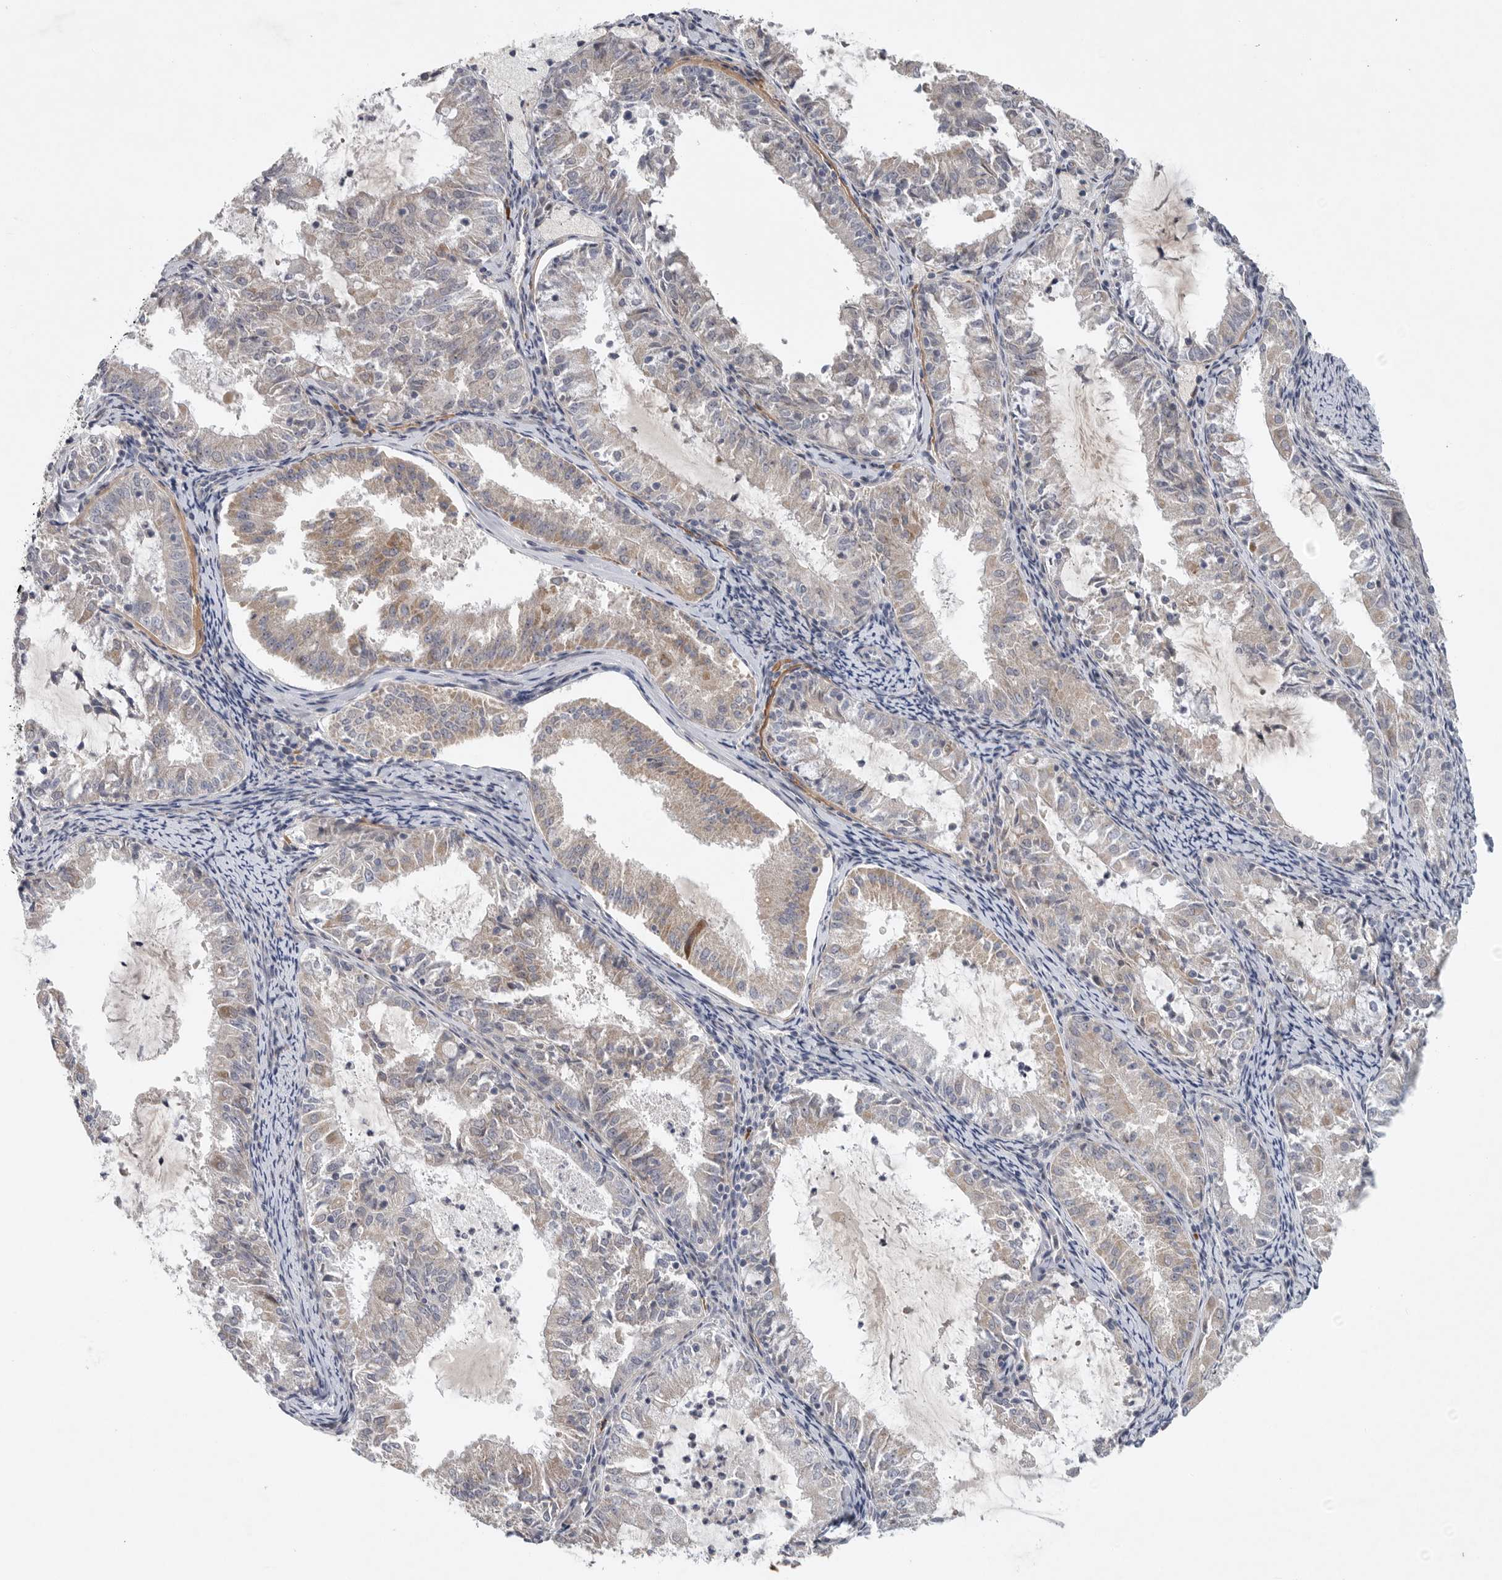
{"staining": {"intensity": "weak", "quantity": "25%-75%", "location": "cytoplasmic/membranous"}, "tissue": "endometrial cancer", "cell_type": "Tumor cells", "image_type": "cancer", "snomed": [{"axis": "morphology", "description": "Adenocarcinoma, NOS"}, {"axis": "topography", "description": "Endometrium"}], "caption": "Immunohistochemistry (DAB (3,3'-diaminobenzidine)) staining of human adenocarcinoma (endometrial) displays weak cytoplasmic/membranous protein staining in approximately 25%-75% of tumor cells.", "gene": "FBXO43", "patient": {"sex": "female", "age": 57}}